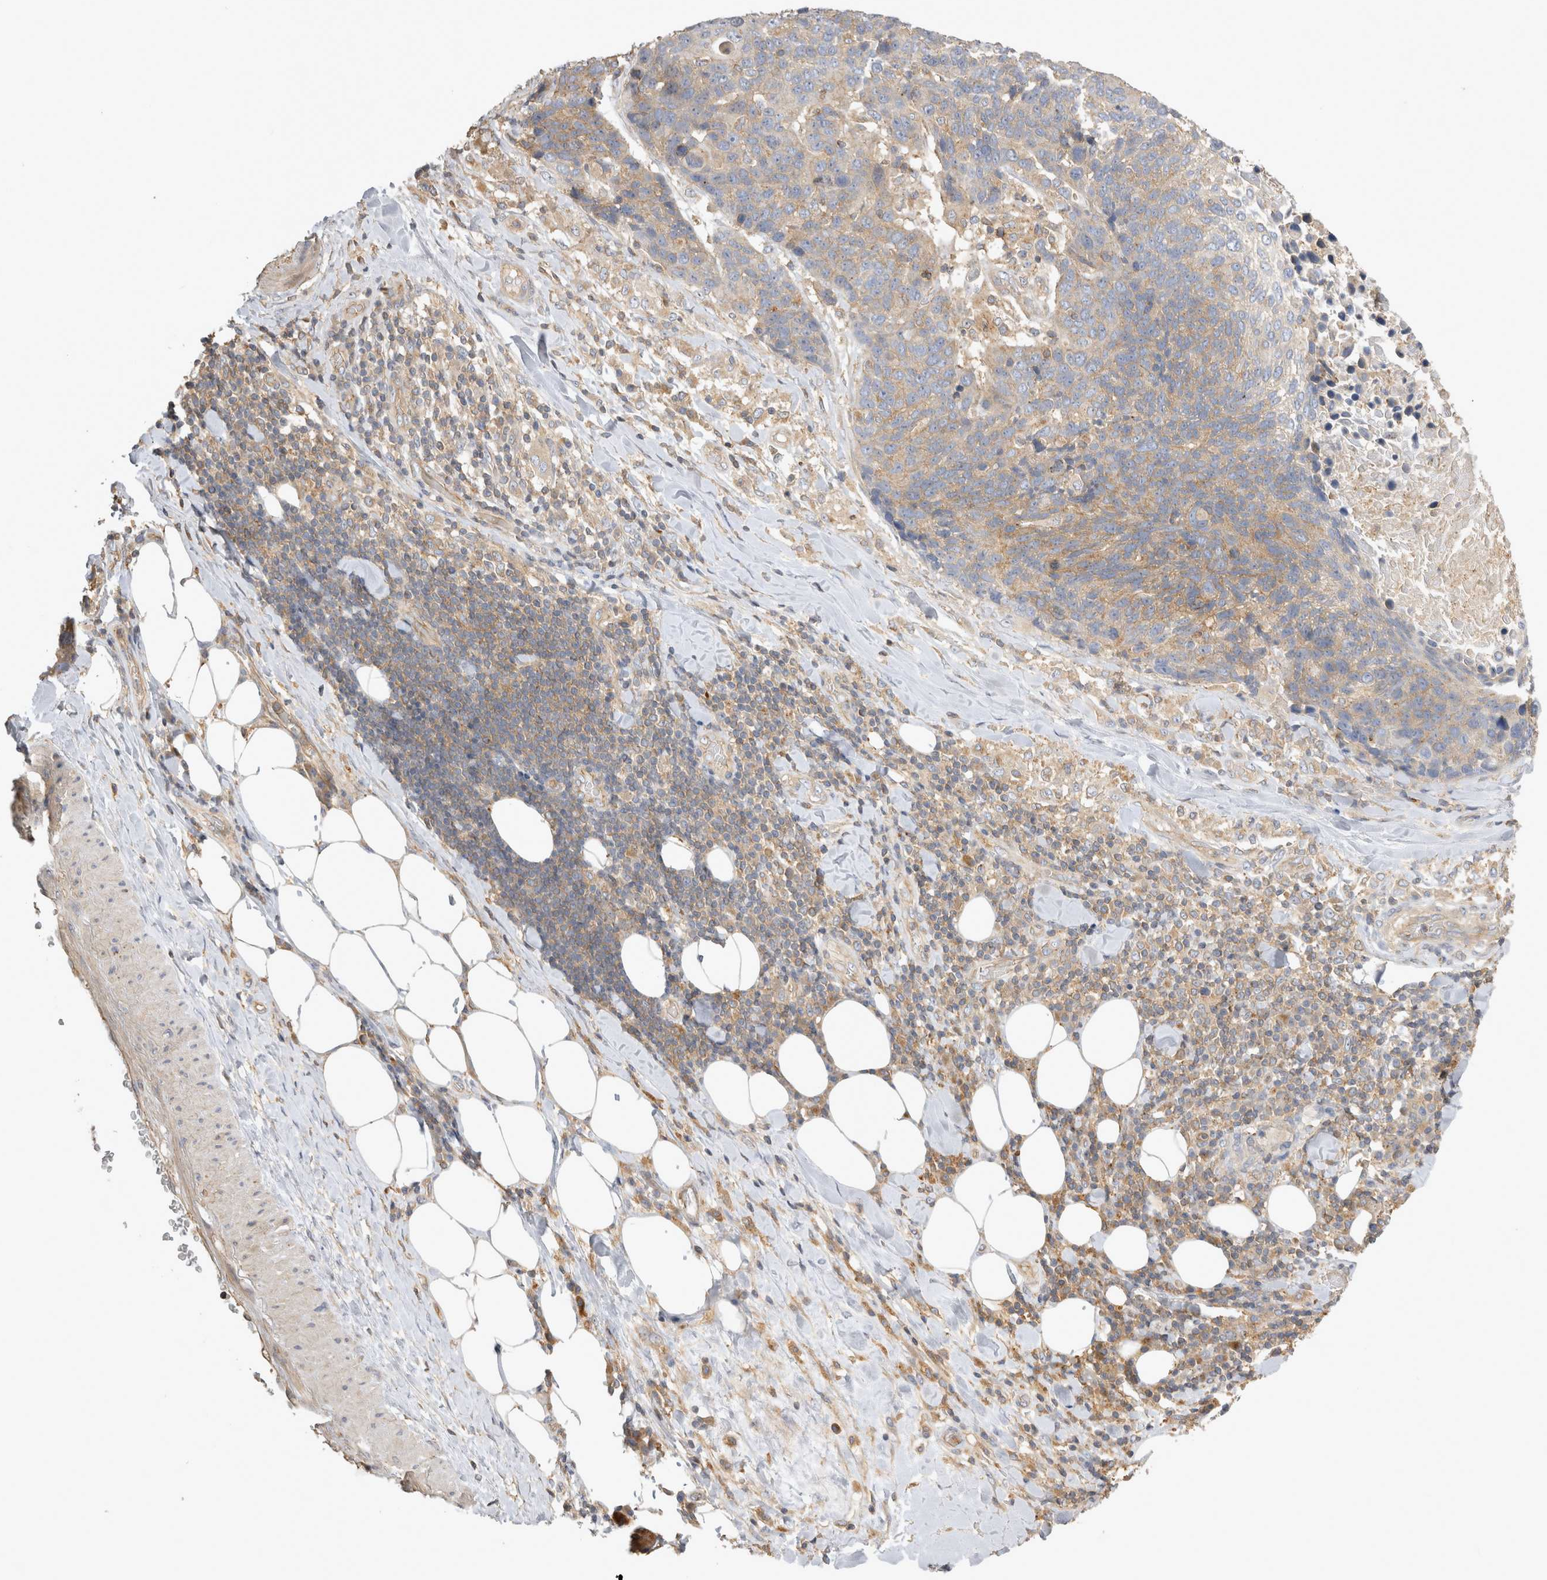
{"staining": {"intensity": "weak", "quantity": ">75%", "location": "cytoplasmic/membranous"}, "tissue": "lung cancer", "cell_type": "Tumor cells", "image_type": "cancer", "snomed": [{"axis": "morphology", "description": "Squamous cell carcinoma, NOS"}, {"axis": "topography", "description": "Lung"}], "caption": "Immunohistochemical staining of lung cancer displays weak cytoplasmic/membranous protein expression in approximately >75% of tumor cells.", "gene": "CHMP6", "patient": {"sex": "male", "age": 66}}